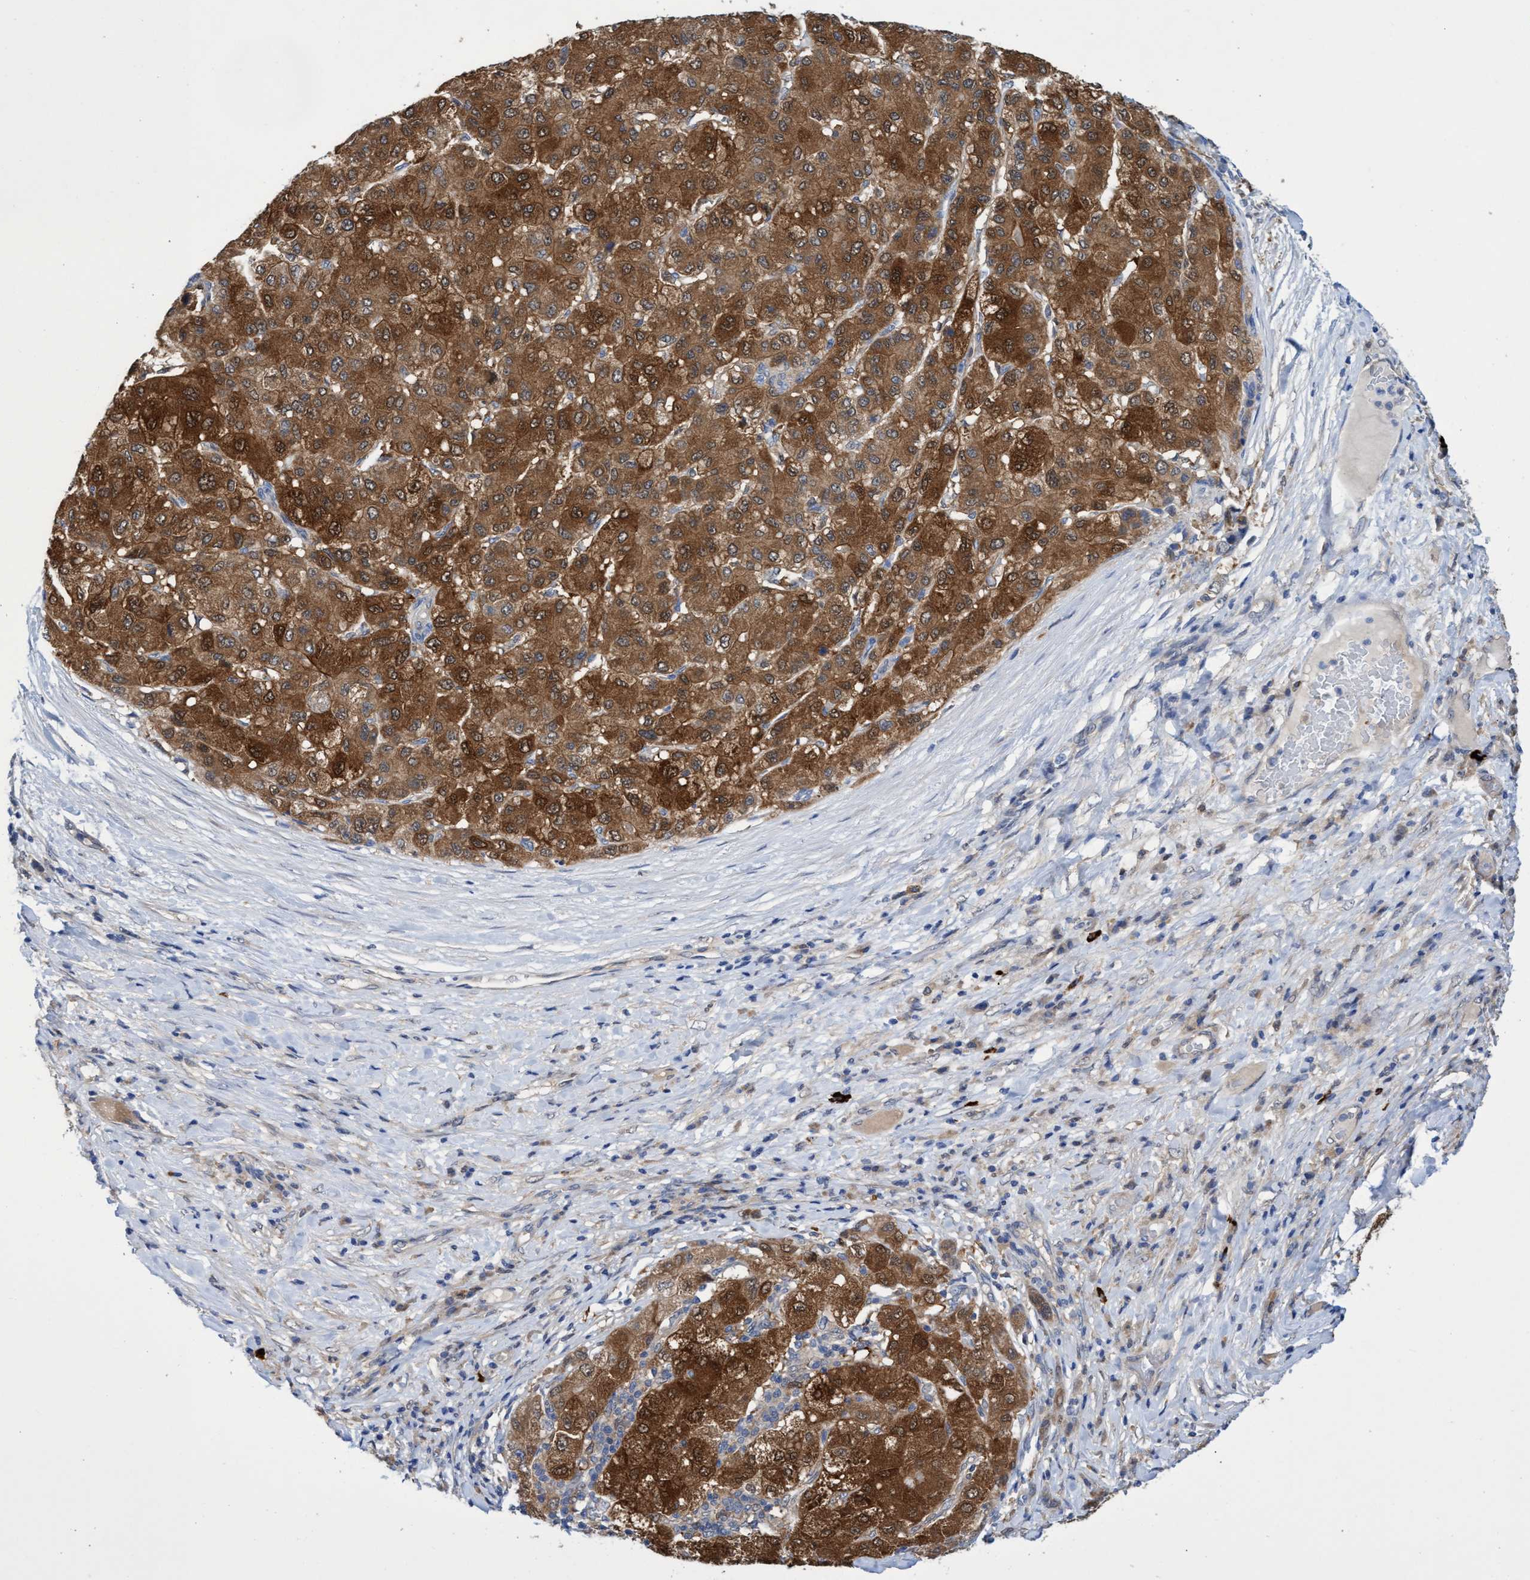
{"staining": {"intensity": "strong", "quantity": ">75%", "location": "cytoplasmic/membranous,nuclear"}, "tissue": "liver cancer", "cell_type": "Tumor cells", "image_type": "cancer", "snomed": [{"axis": "morphology", "description": "Carcinoma, Hepatocellular, NOS"}, {"axis": "topography", "description": "Liver"}], "caption": "A high amount of strong cytoplasmic/membranous and nuclear positivity is identified in approximately >75% of tumor cells in hepatocellular carcinoma (liver) tissue.", "gene": "PNPO", "patient": {"sex": "male", "age": 80}}